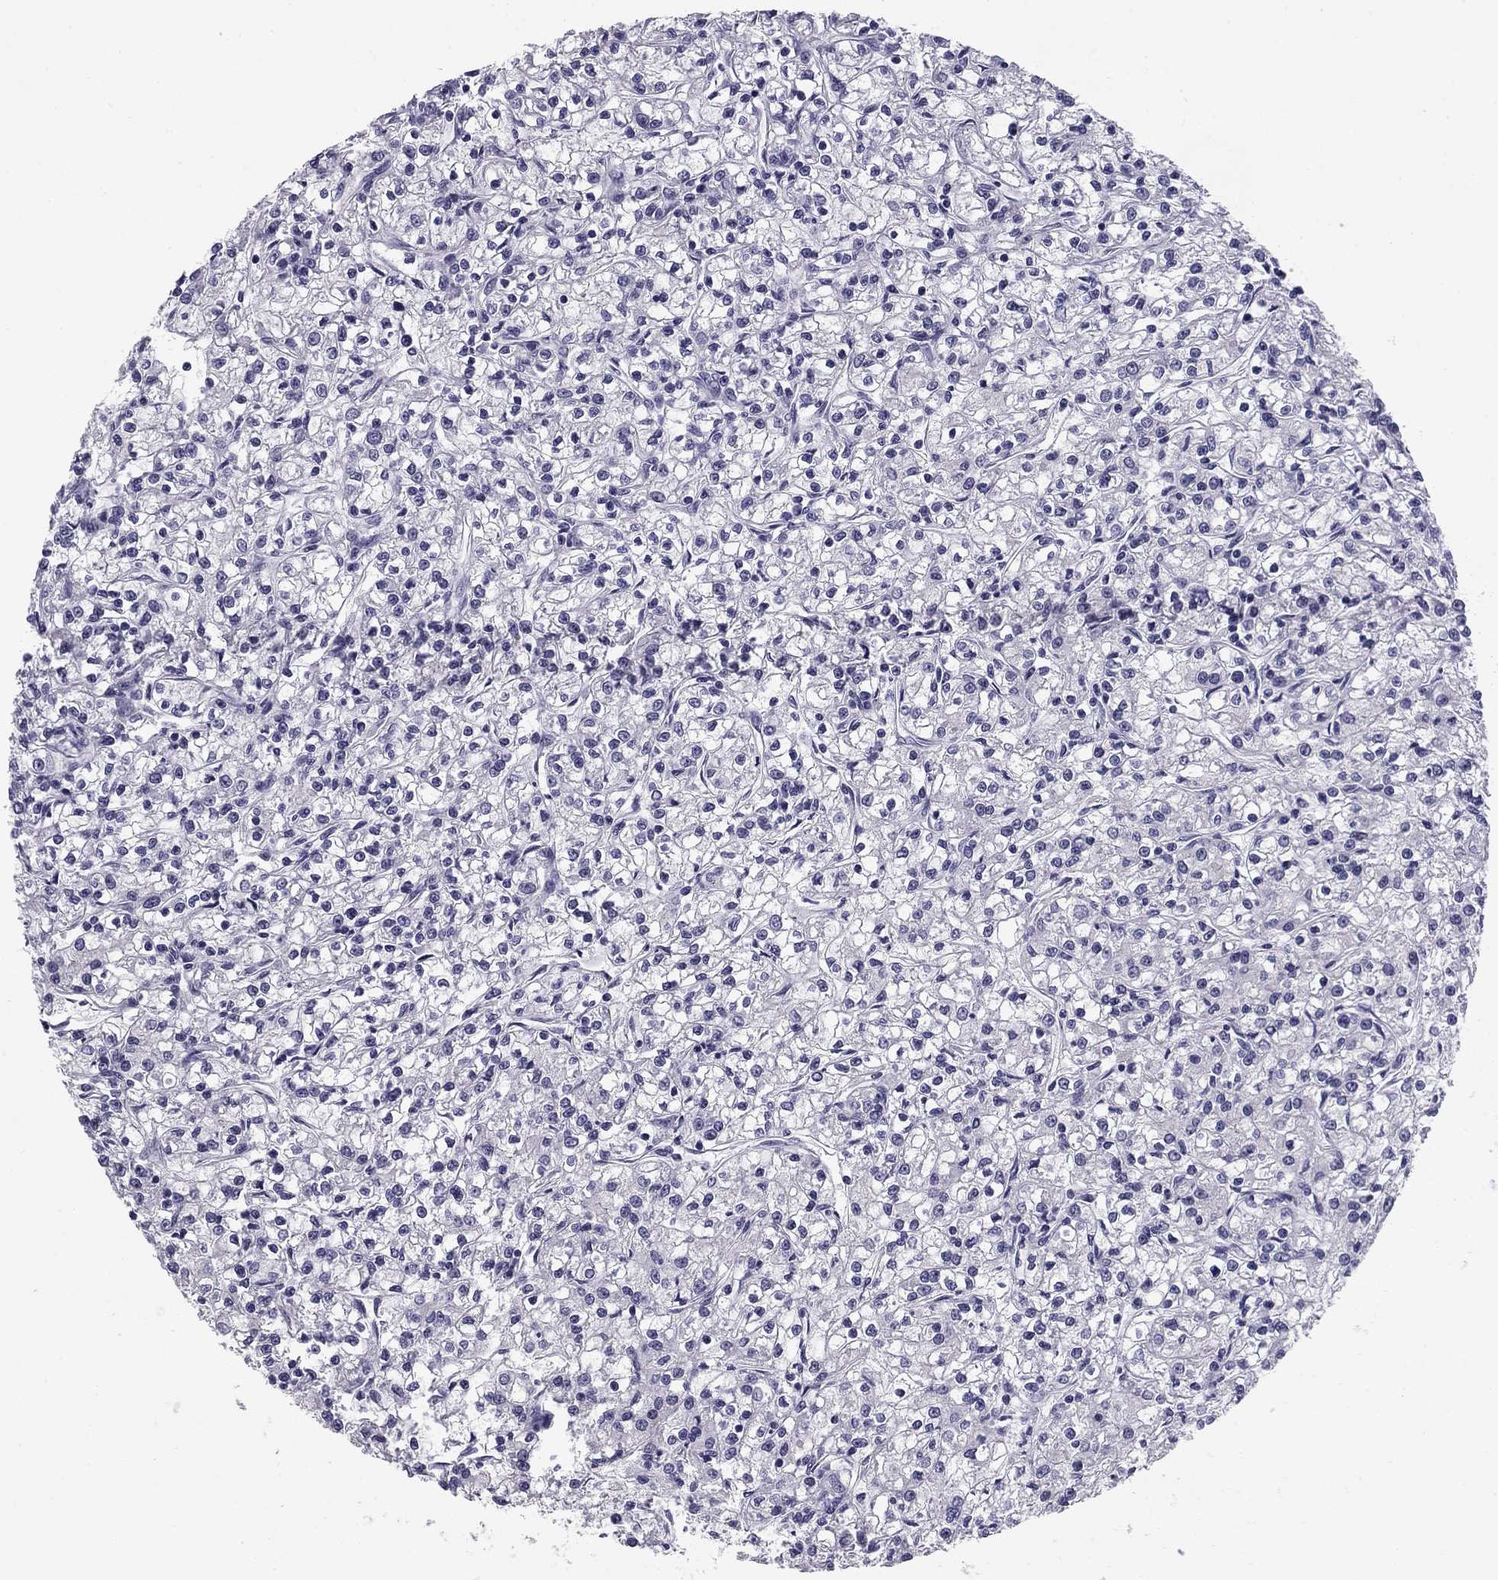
{"staining": {"intensity": "negative", "quantity": "none", "location": "none"}, "tissue": "renal cancer", "cell_type": "Tumor cells", "image_type": "cancer", "snomed": [{"axis": "morphology", "description": "Adenocarcinoma, NOS"}, {"axis": "topography", "description": "Kidney"}], "caption": "Tumor cells show no significant protein staining in renal cancer (adenocarcinoma). The staining was performed using DAB (3,3'-diaminobenzidine) to visualize the protein expression in brown, while the nuclei were stained in blue with hematoxylin (Magnification: 20x).", "gene": "FLNC", "patient": {"sex": "female", "age": 59}}